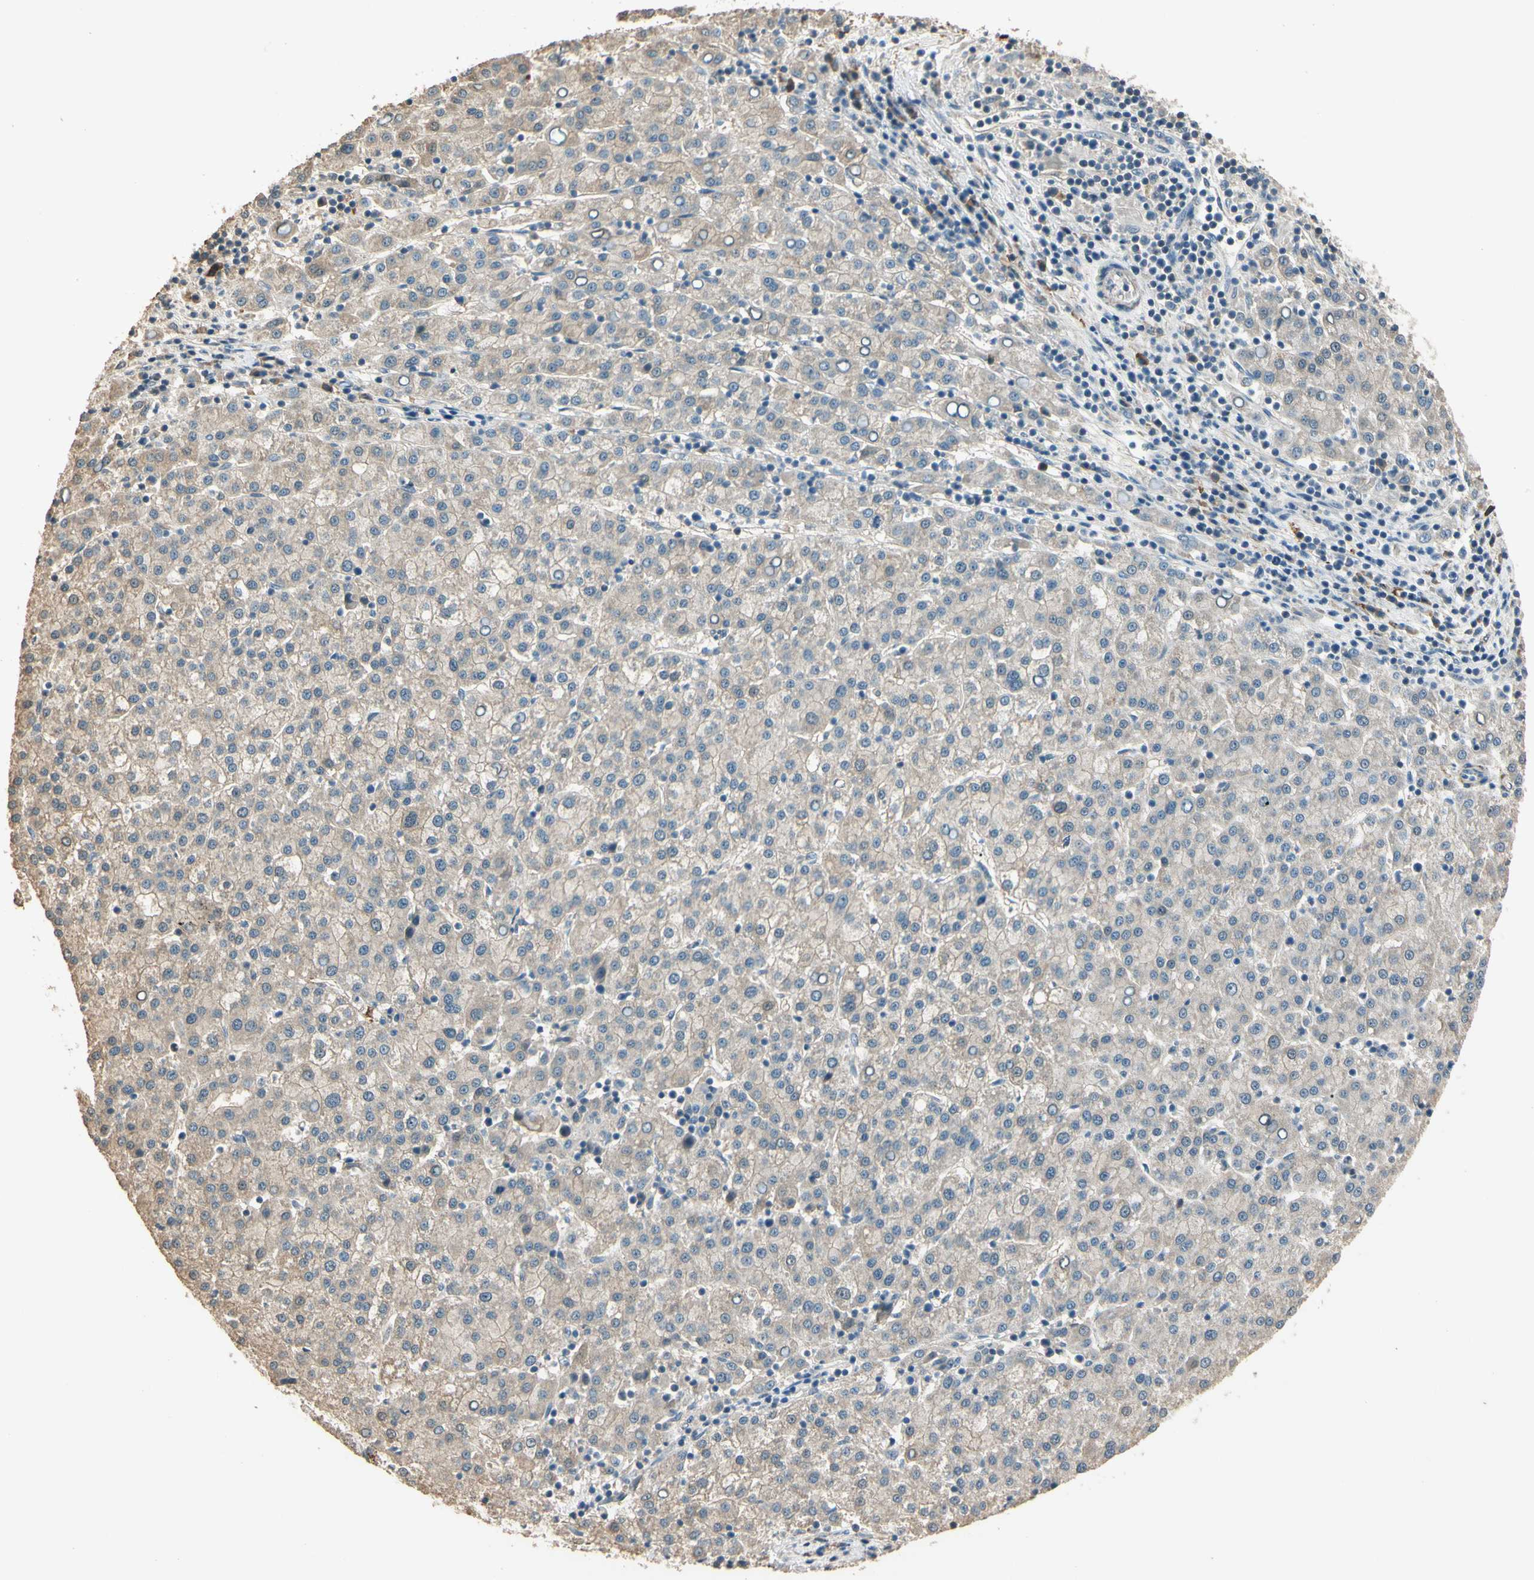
{"staining": {"intensity": "weak", "quantity": "<25%", "location": "cytoplasmic/membranous"}, "tissue": "liver cancer", "cell_type": "Tumor cells", "image_type": "cancer", "snomed": [{"axis": "morphology", "description": "Carcinoma, Hepatocellular, NOS"}, {"axis": "topography", "description": "Liver"}], "caption": "Human liver hepatocellular carcinoma stained for a protein using IHC displays no staining in tumor cells.", "gene": "CDH6", "patient": {"sex": "female", "age": 58}}